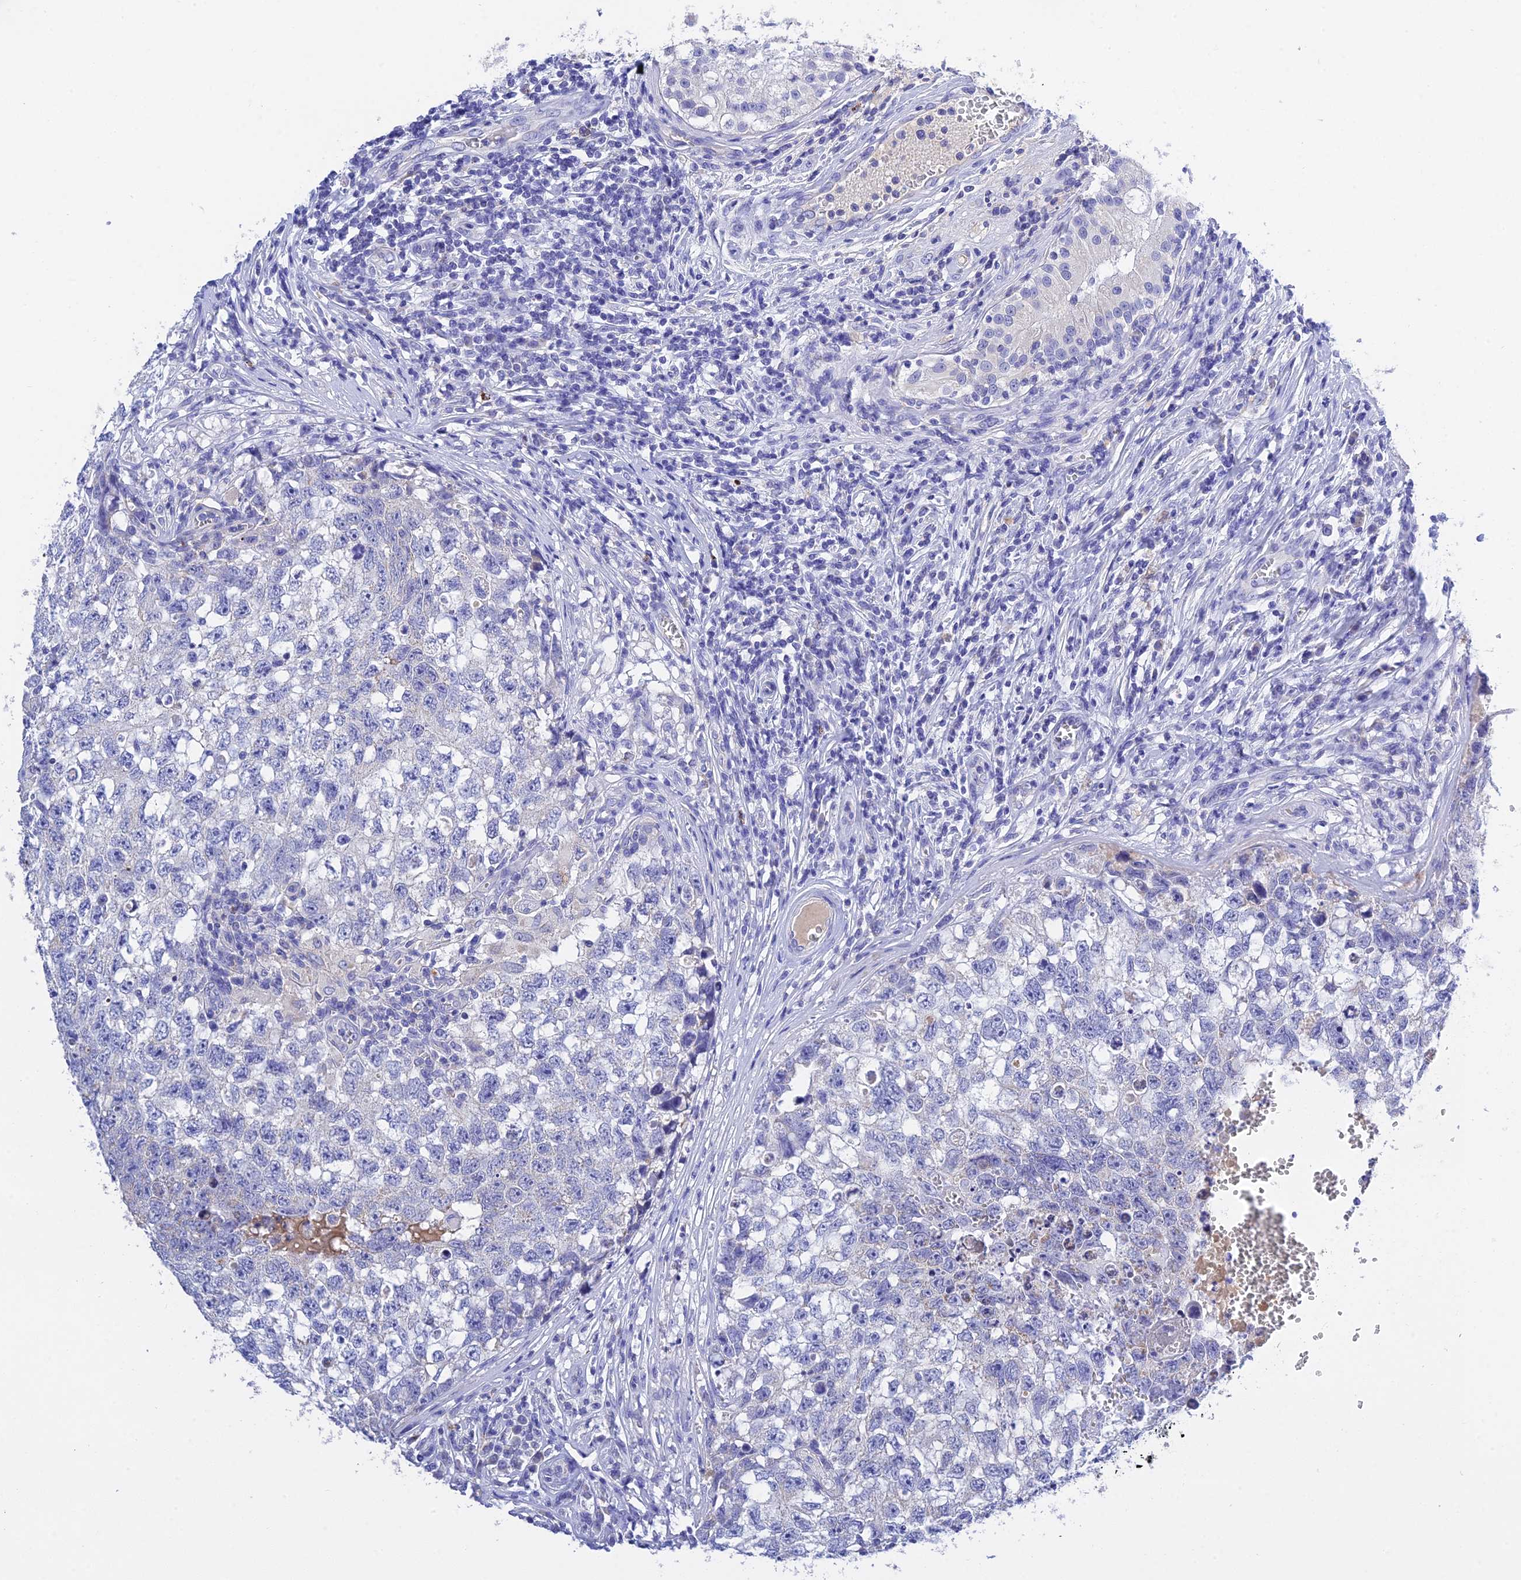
{"staining": {"intensity": "negative", "quantity": "none", "location": "none"}, "tissue": "testis cancer", "cell_type": "Tumor cells", "image_type": "cancer", "snomed": [{"axis": "morphology", "description": "Seminoma, NOS"}, {"axis": "morphology", "description": "Carcinoma, Embryonal, NOS"}, {"axis": "topography", "description": "Testis"}], "caption": "IHC micrograph of neoplastic tissue: human testis cancer (seminoma) stained with DAB (3,3'-diaminobenzidine) displays no significant protein staining in tumor cells. (Stains: DAB (3,3'-diaminobenzidine) immunohistochemistry (IHC) with hematoxylin counter stain, Microscopy: brightfield microscopy at high magnification).", "gene": "MS4A5", "patient": {"sex": "male", "age": 29}}